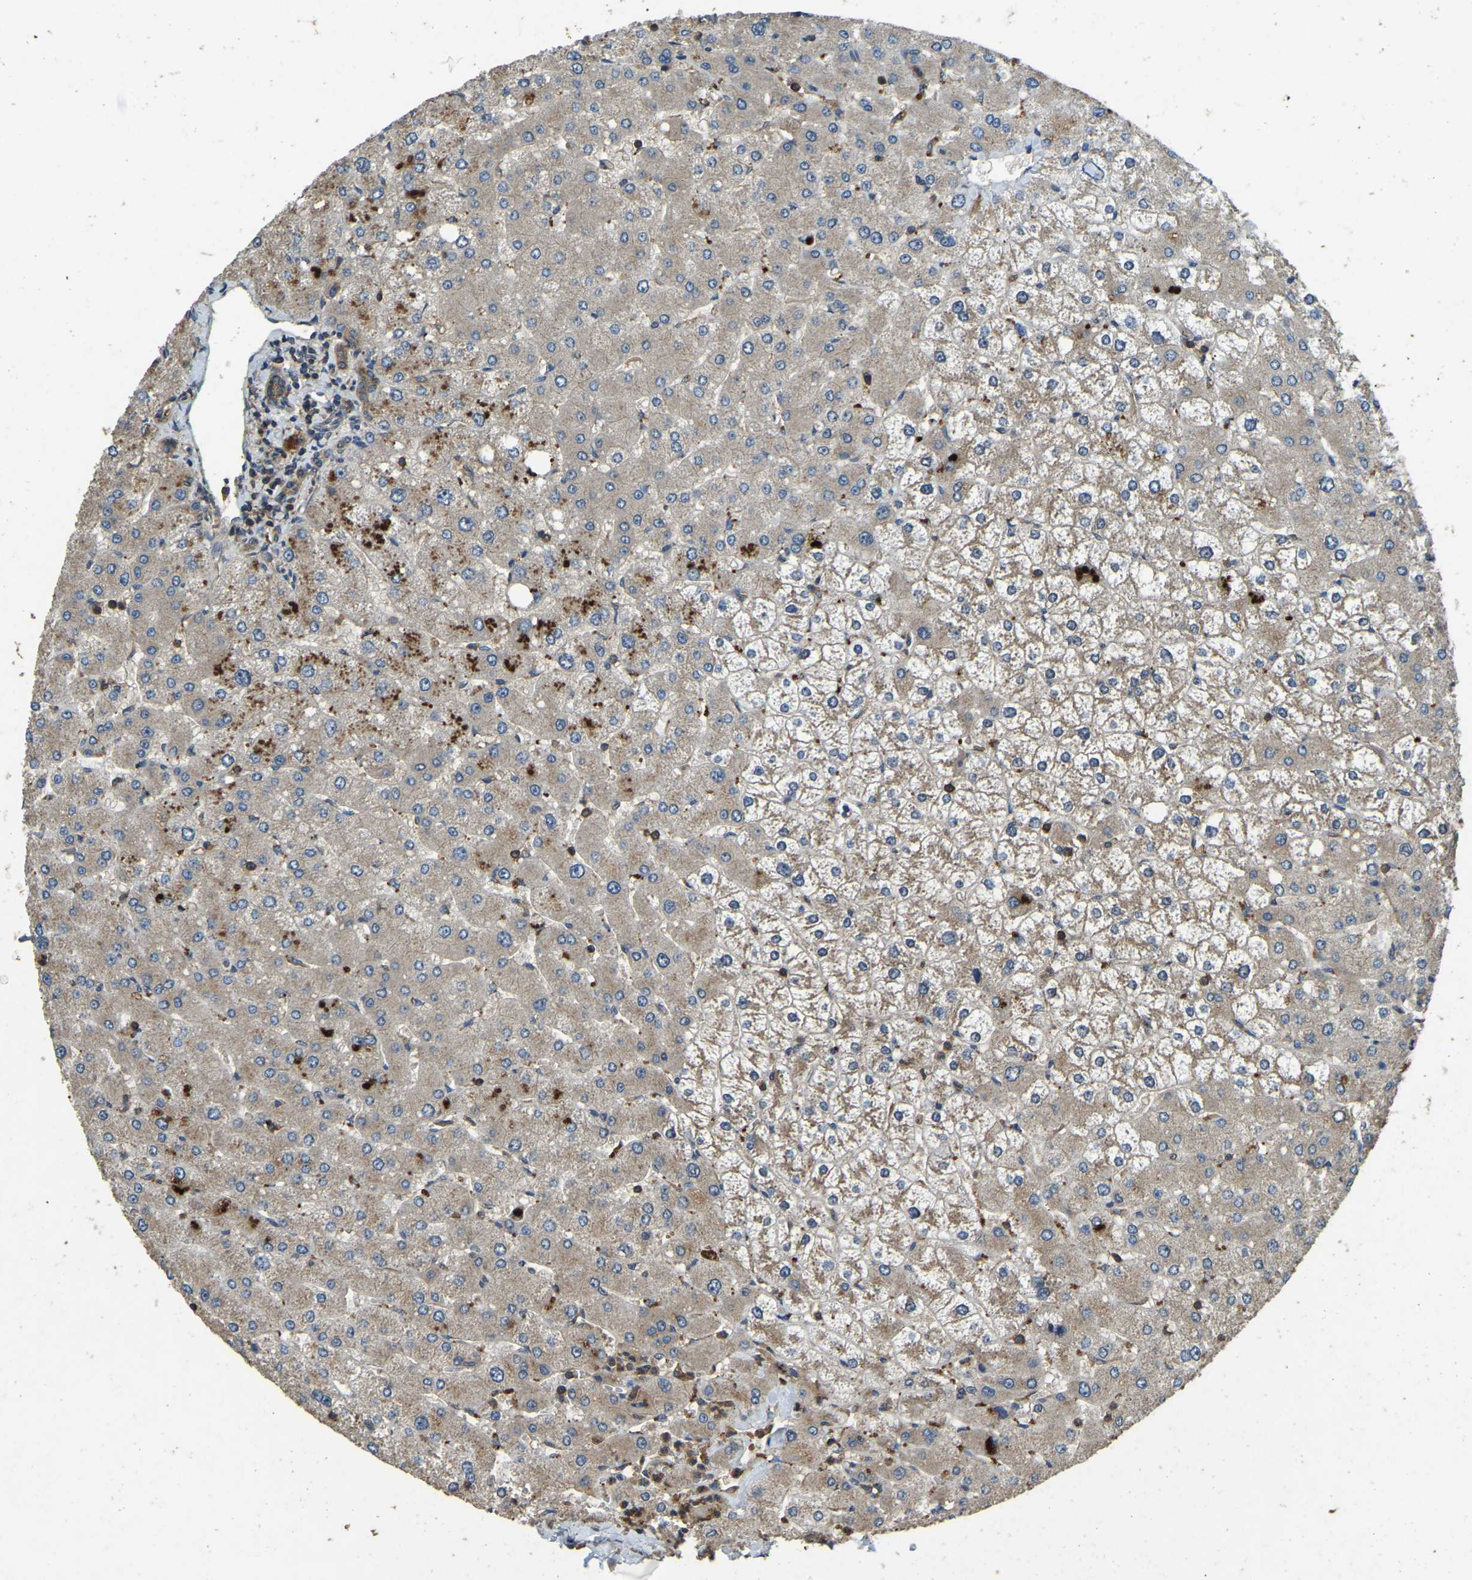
{"staining": {"intensity": "moderate", "quantity": ">75%", "location": "cytoplasmic/membranous"}, "tissue": "liver", "cell_type": "Cholangiocytes", "image_type": "normal", "snomed": [{"axis": "morphology", "description": "Normal tissue, NOS"}, {"axis": "topography", "description": "Liver"}], "caption": "Cholangiocytes demonstrate moderate cytoplasmic/membranous staining in about >75% of cells in unremarkable liver. The protein of interest is shown in brown color, while the nuclei are stained blue.", "gene": "ATP8B1", "patient": {"sex": "male", "age": 55}}